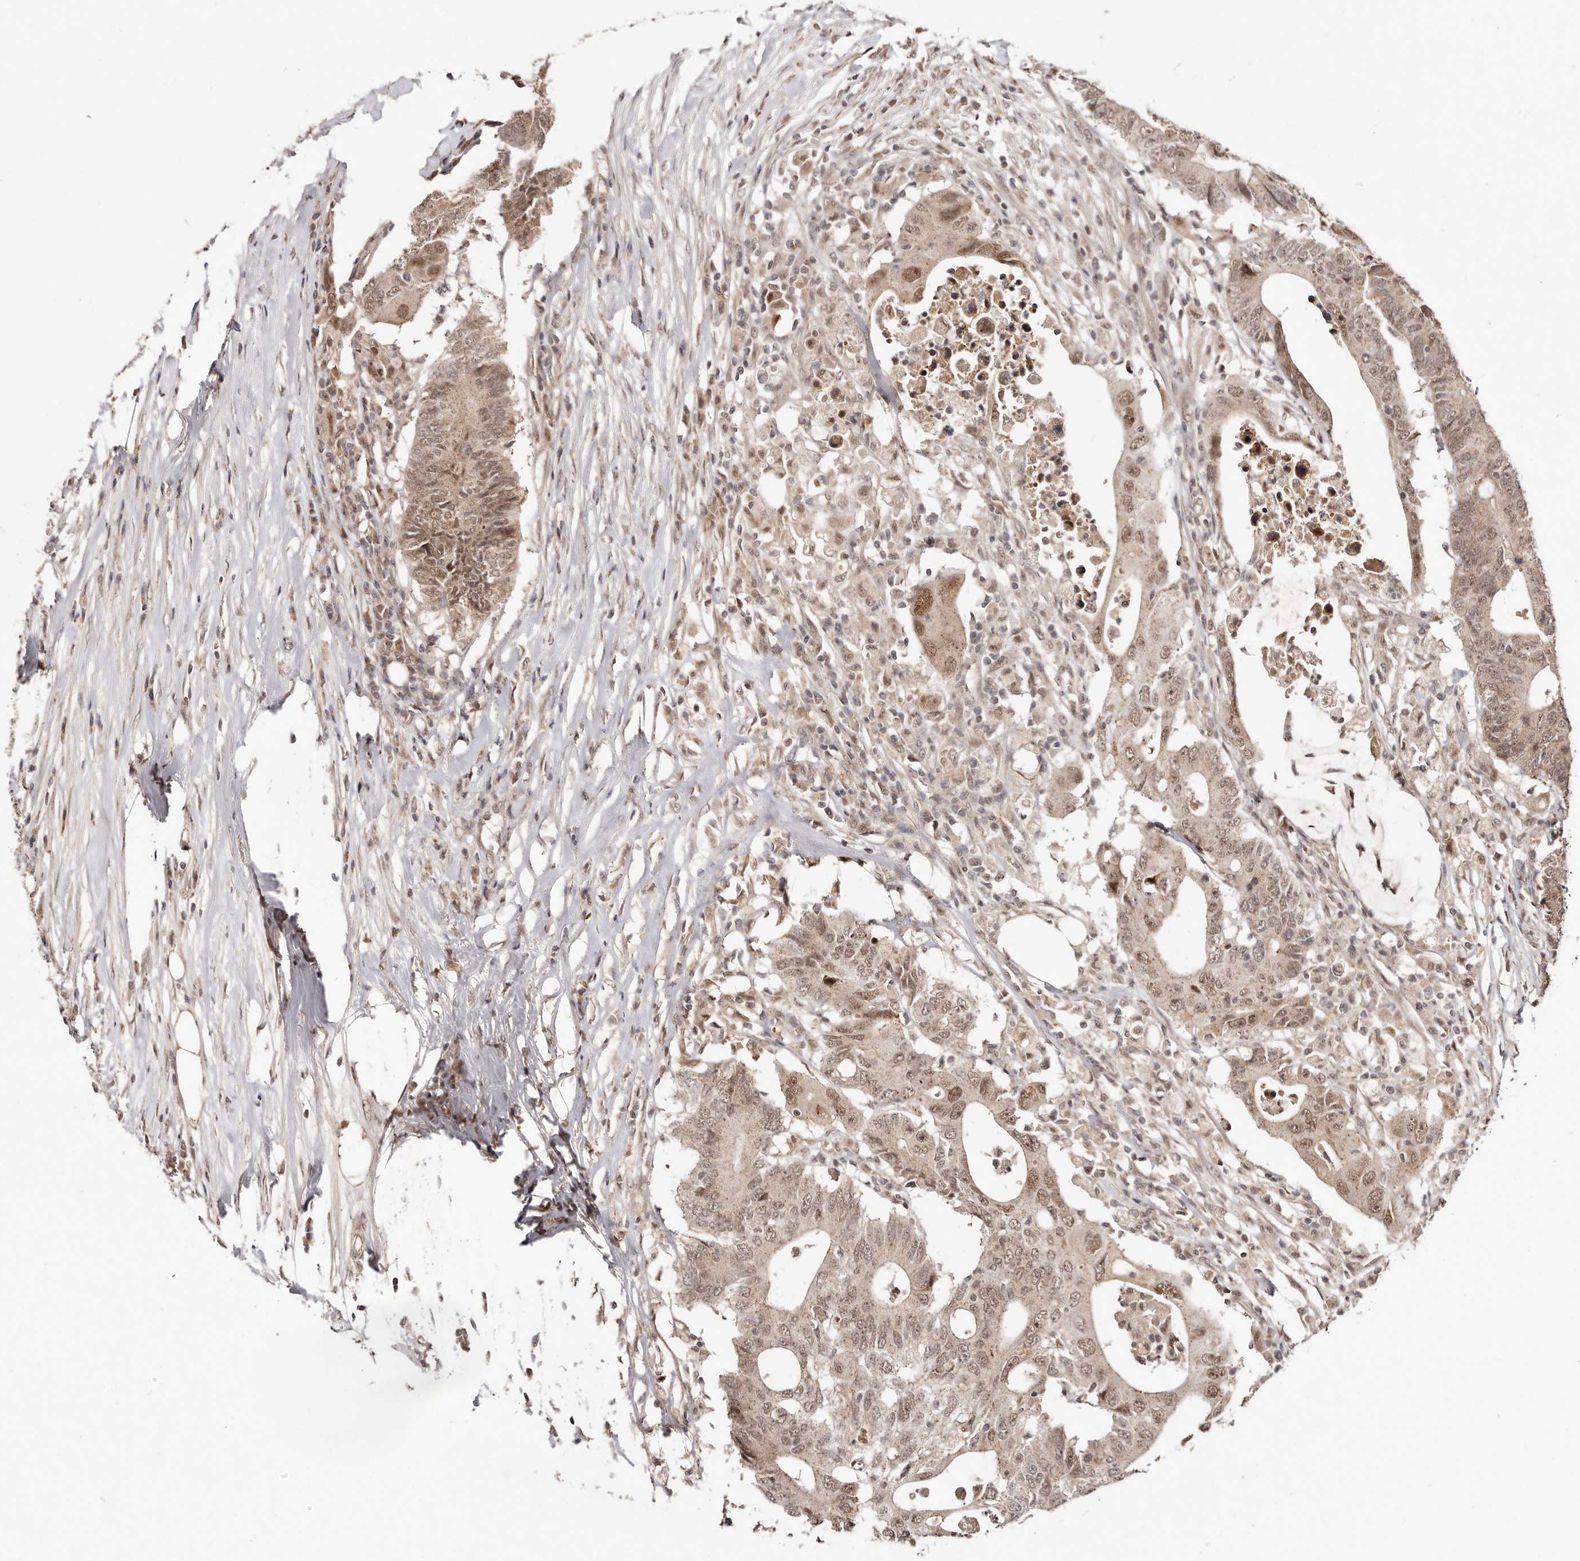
{"staining": {"intensity": "moderate", "quantity": ">75%", "location": "cytoplasmic/membranous,nuclear"}, "tissue": "colorectal cancer", "cell_type": "Tumor cells", "image_type": "cancer", "snomed": [{"axis": "morphology", "description": "Adenocarcinoma, NOS"}, {"axis": "topography", "description": "Colon"}], "caption": "An image of colorectal cancer (adenocarcinoma) stained for a protein displays moderate cytoplasmic/membranous and nuclear brown staining in tumor cells. (DAB = brown stain, brightfield microscopy at high magnification).", "gene": "MED8", "patient": {"sex": "male", "age": 71}}